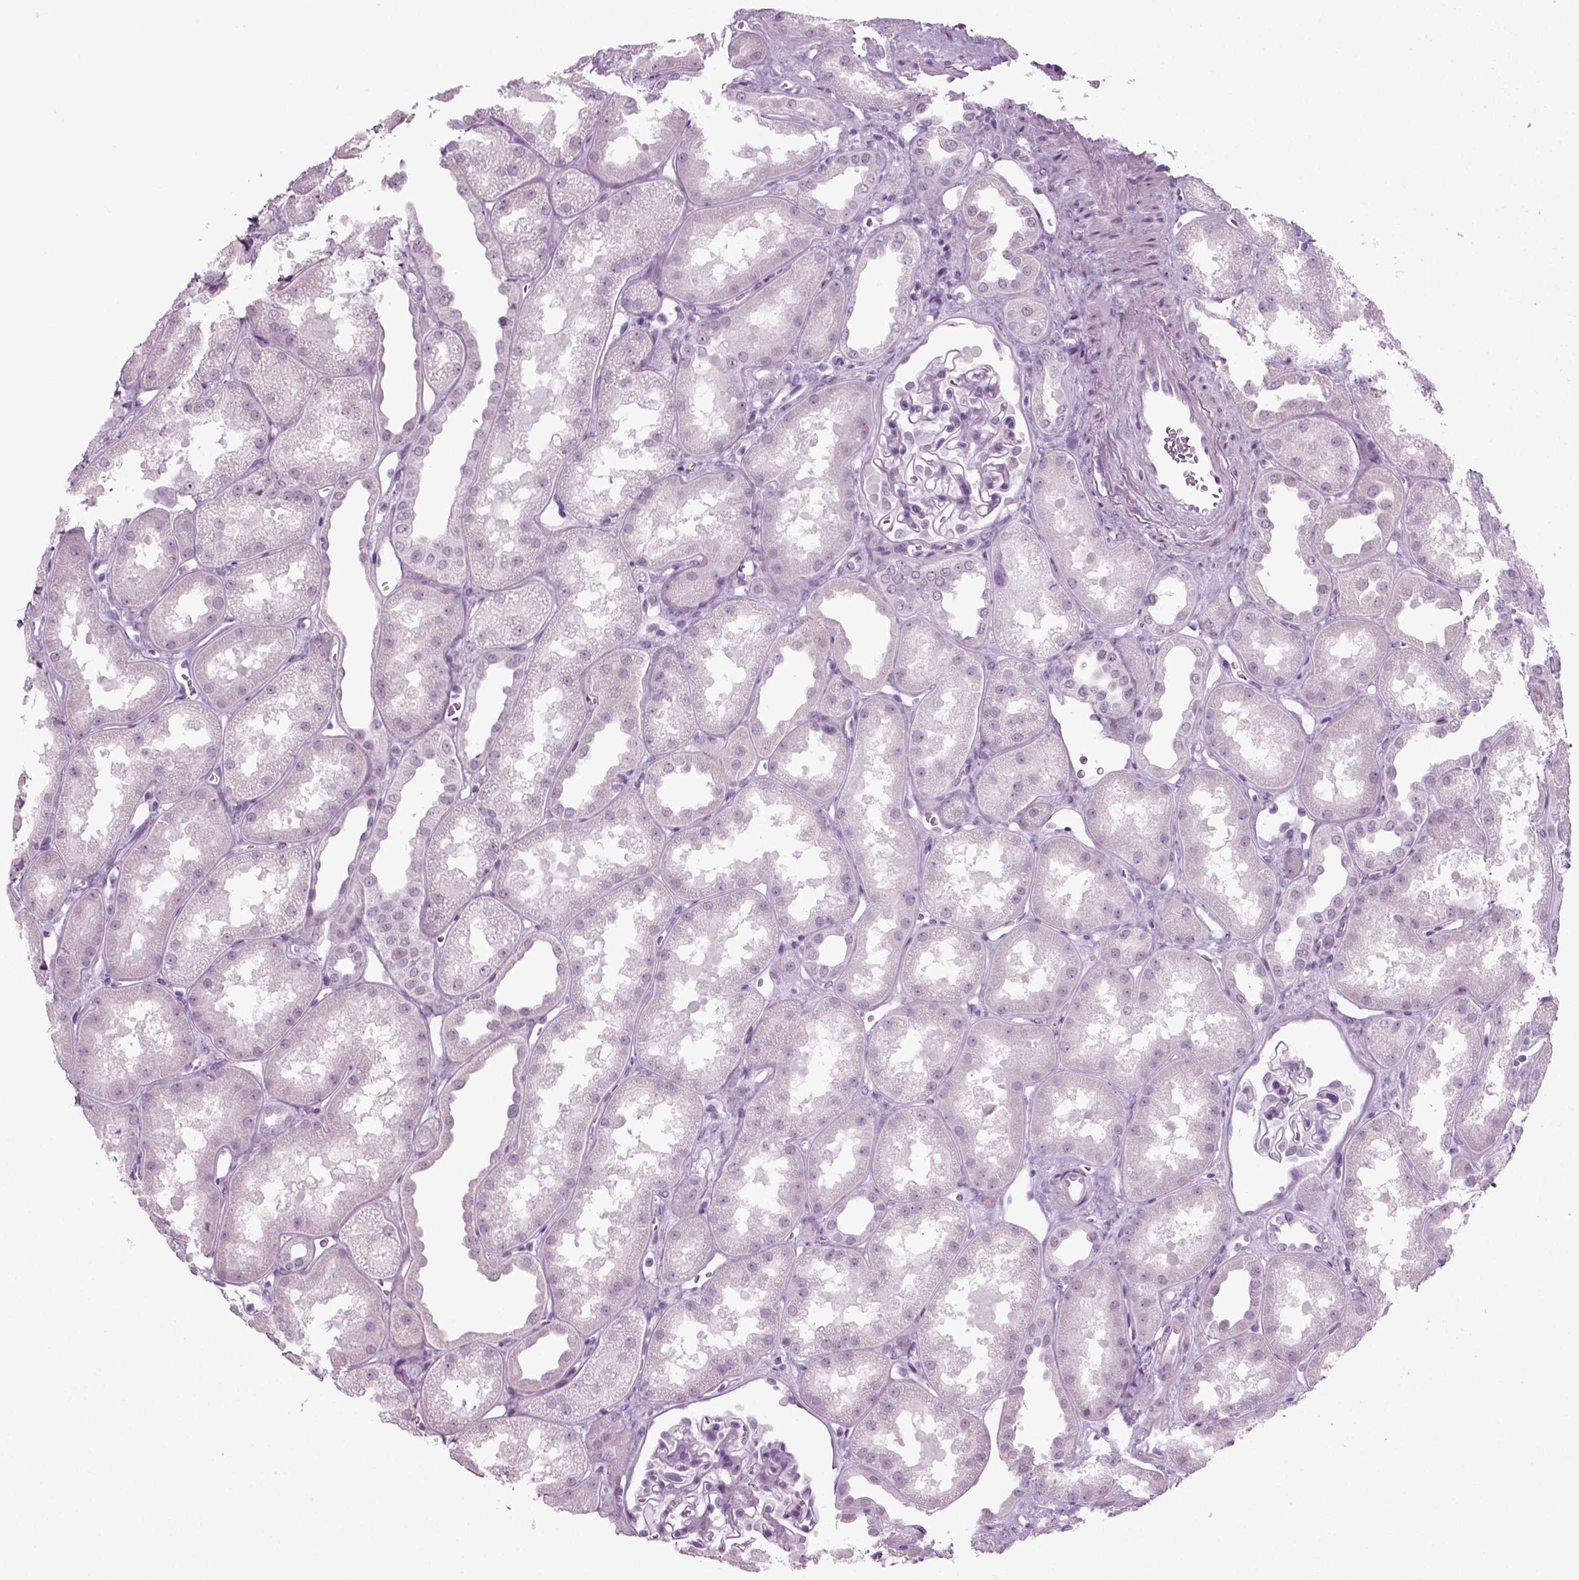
{"staining": {"intensity": "negative", "quantity": "none", "location": "none"}, "tissue": "kidney", "cell_type": "Cells in glomeruli", "image_type": "normal", "snomed": [{"axis": "morphology", "description": "Normal tissue, NOS"}, {"axis": "topography", "description": "Kidney"}], "caption": "Human kidney stained for a protein using immunohistochemistry (IHC) reveals no positivity in cells in glomeruli.", "gene": "ZC2HC1C", "patient": {"sex": "male", "age": 61}}